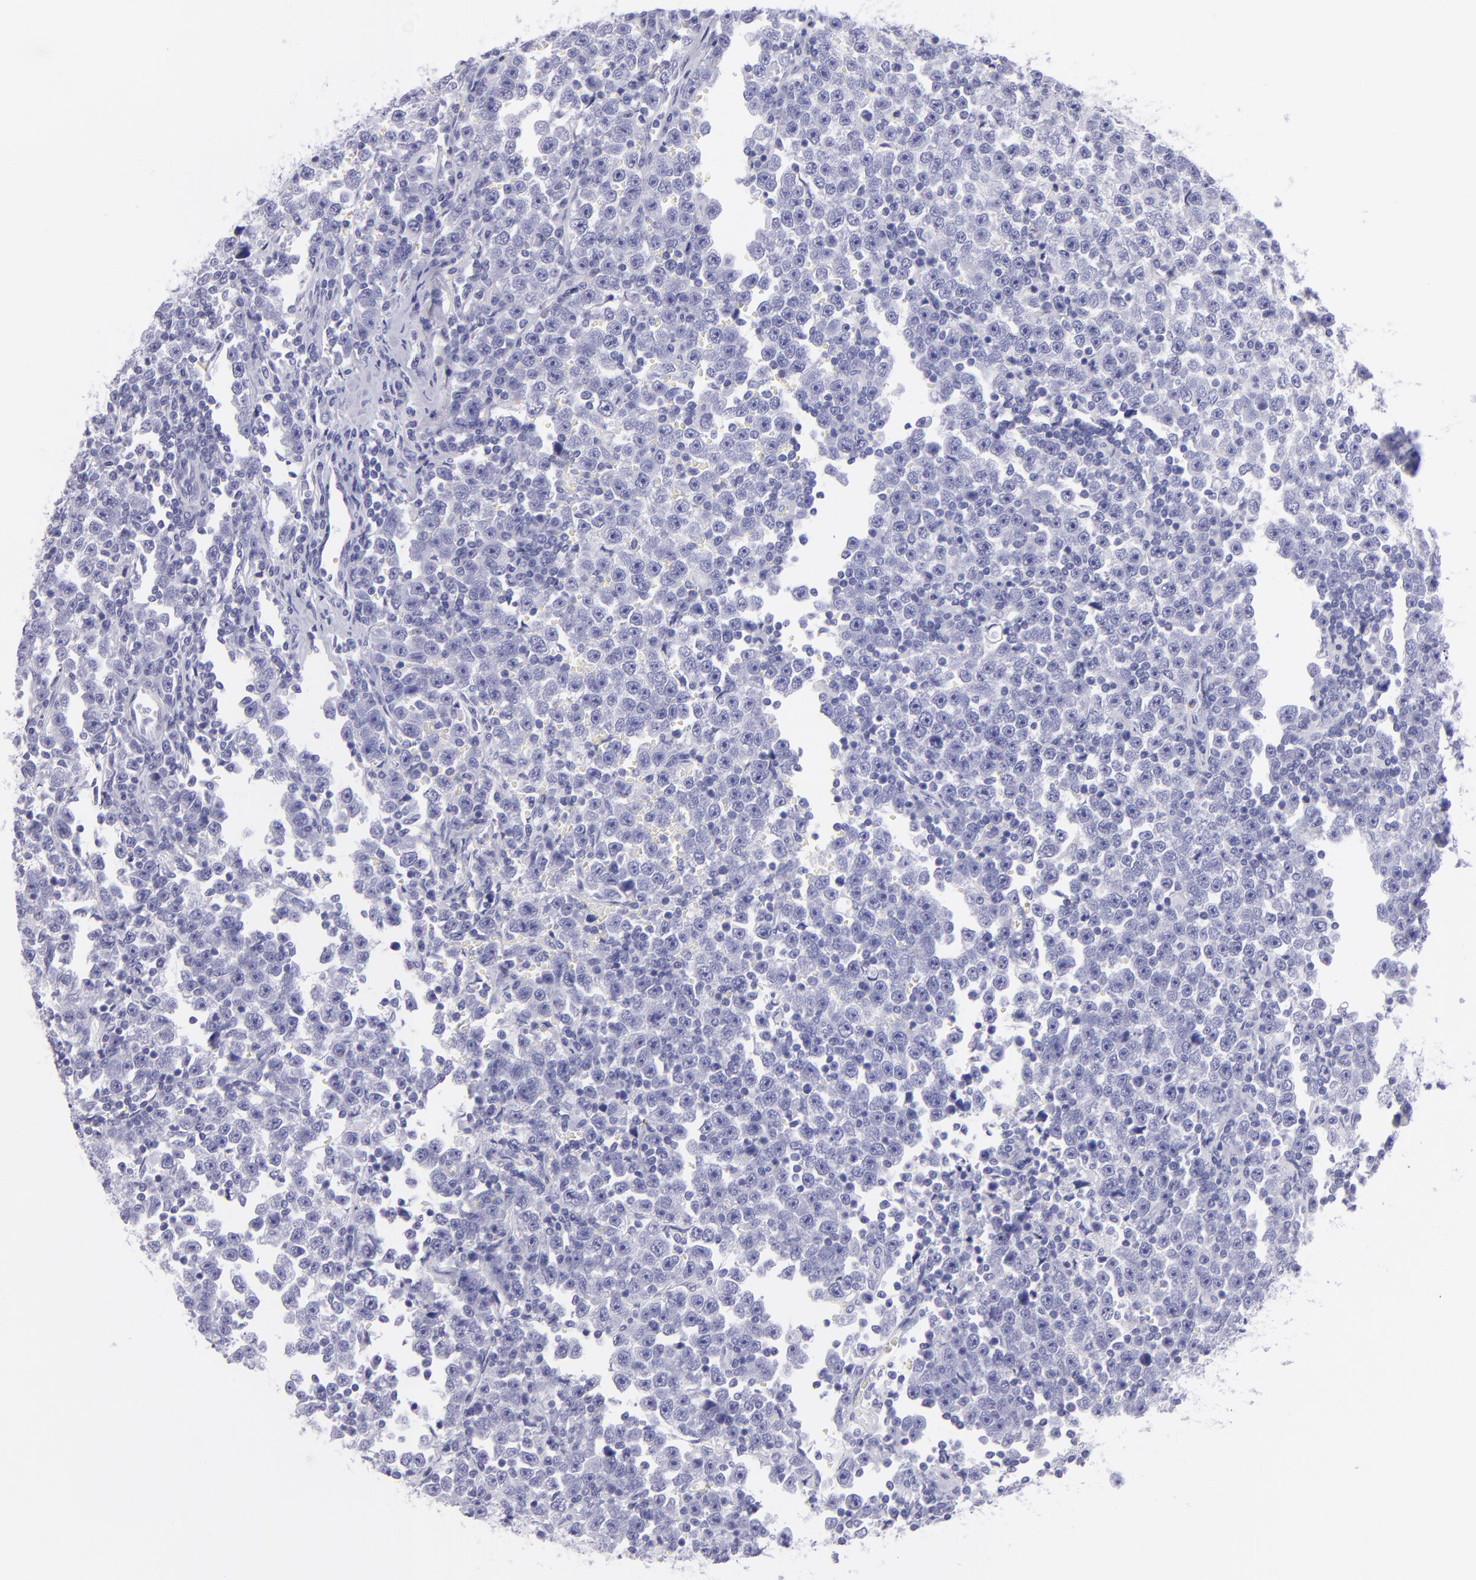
{"staining": {"intensity": "negative", "quantity": "none", "location": "none"}, "tissue": "testis cancer", "cell_type": "Tumor cells", "image_type": "cancer", "snomed": [{"axis": "morphology", "description": "Seminoma, NOS"}, {"axis": "topography", "description": "Testis"}], "caption": "Photomicrograph shows no significant protein positivity in tumor cells of seminoma (testis).", "gene": "PIP", "patient": {"sex": "male", "age": 43}}